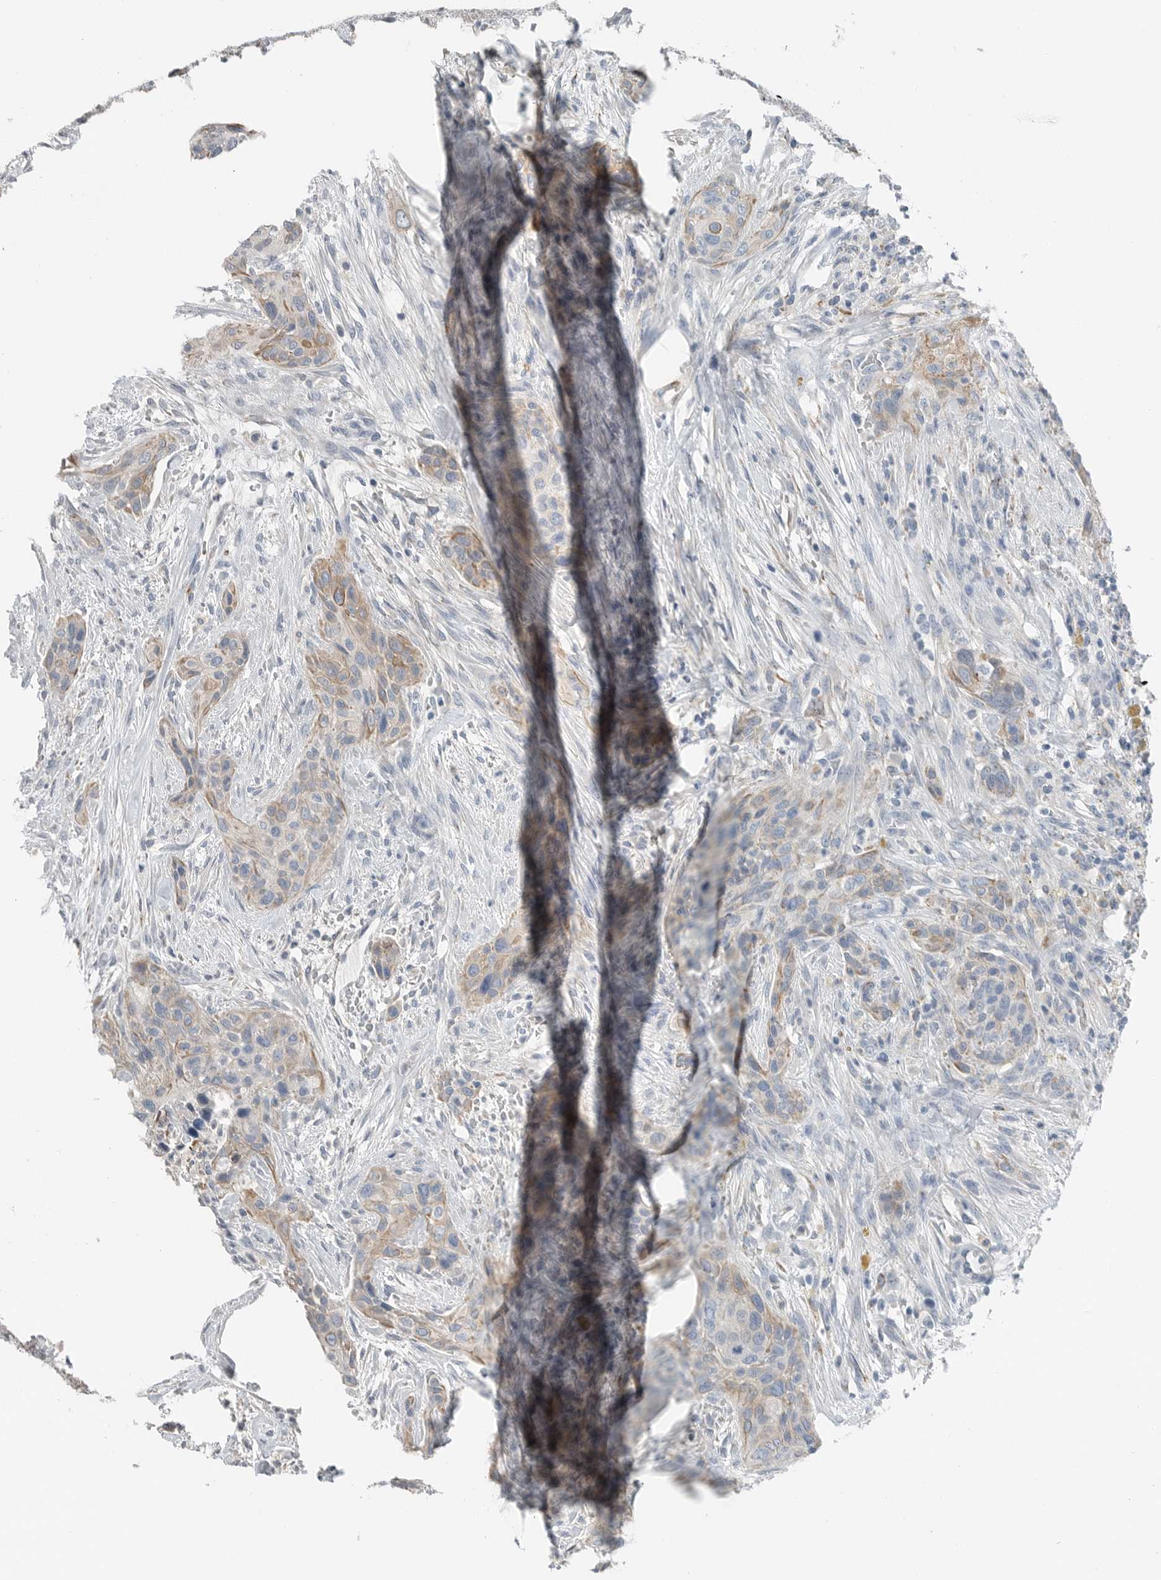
{"staining": {"intensity": "weak", "quantity": "25%-75%", "location": "cytoplasmic/membranous"}, "tissue": "urothelial cancer", "cell_type": "Tumor cells", "image_type": "cancer", "snomed": [{"axis": "morphology", "description": "Urothelial carcinoma, High grade"}, {"axis": "topography", "description": "Urinary bladder"}], "caption": "Immunohistochemistry photomicrograph of high-grade urothelial carcinoma stained for a protein (brown), which demonstrates low levels of weak cytoplasmic/membranous positivity in about 25%-75% of tumor cells.", "gene": "SERPINB7", "patient": {"sex": "male", "age": 35}}